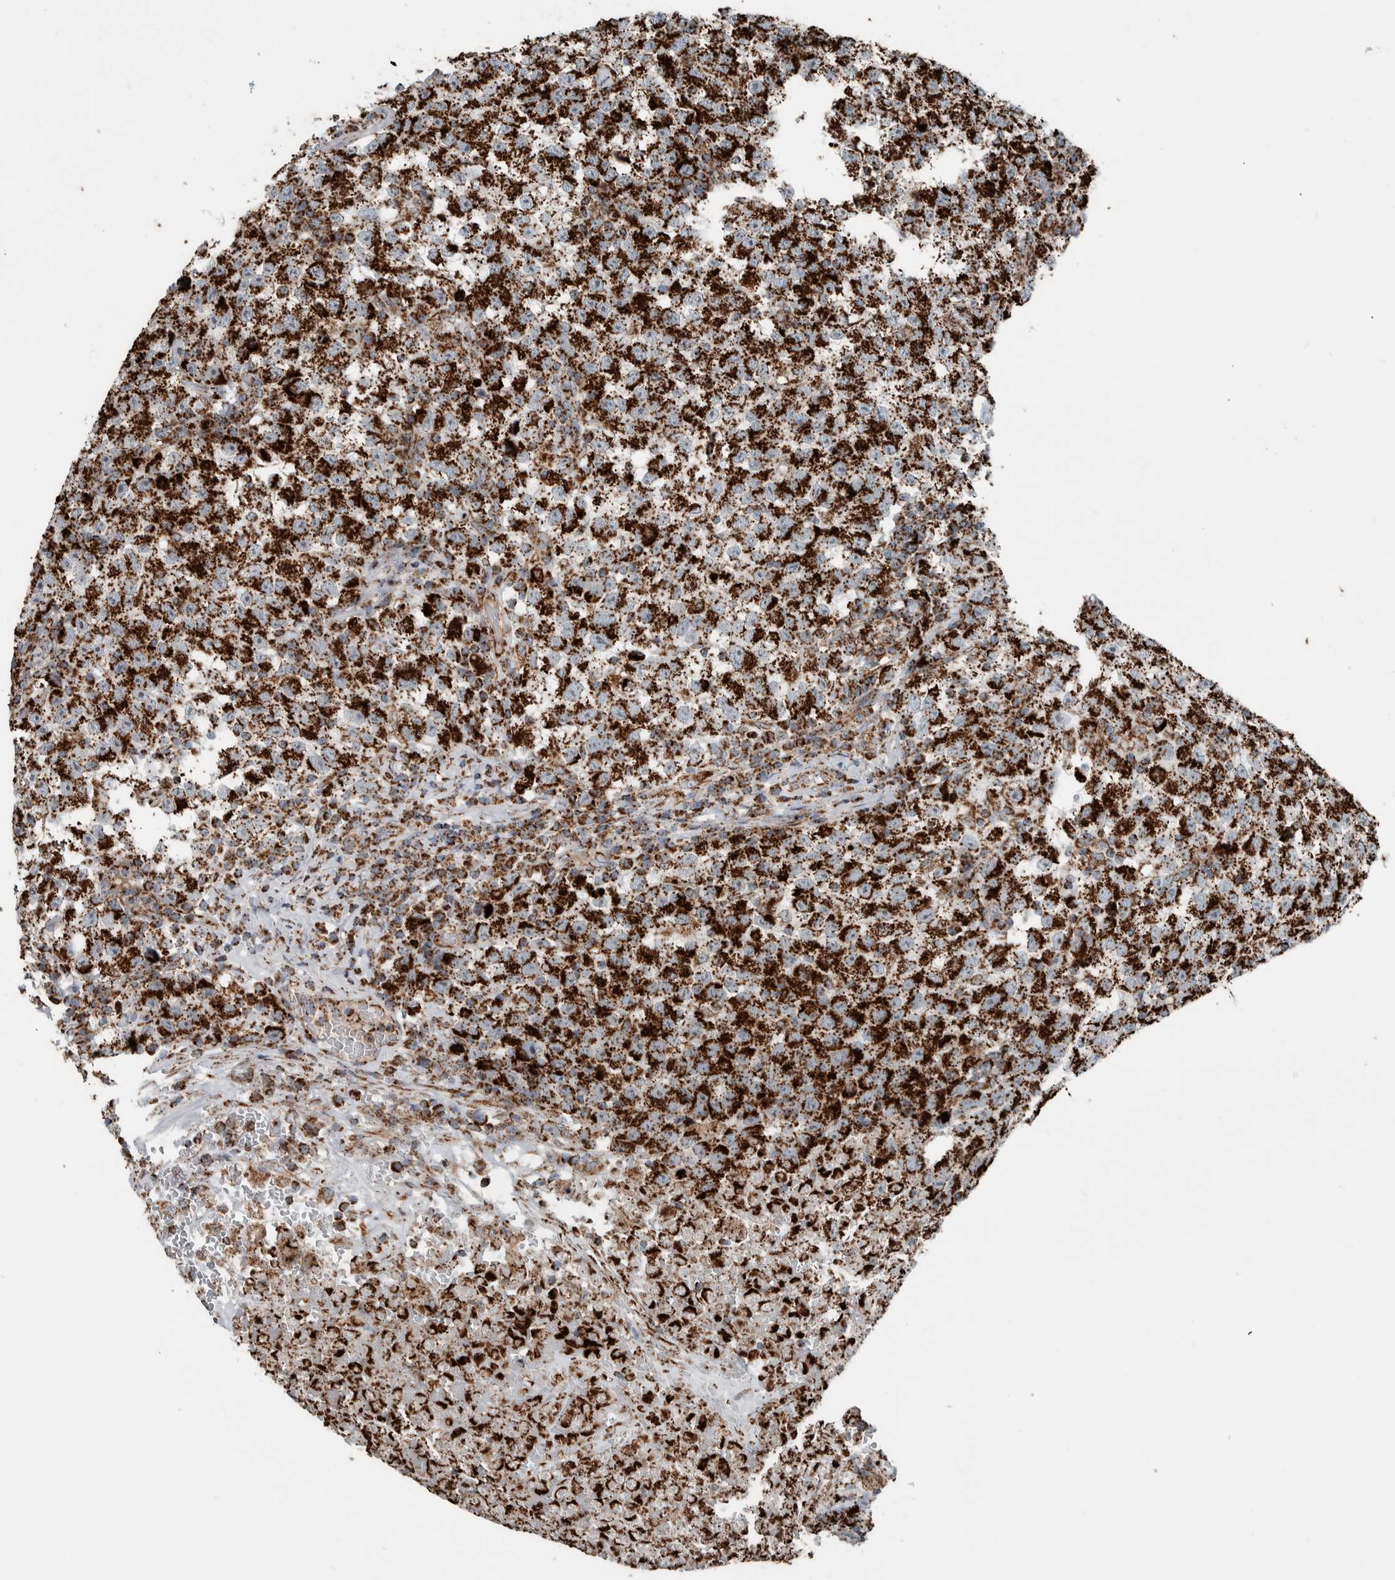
{"staining": {"intensity": "strong", "quantity": ">75%", "location": "cytoplasmic/membranous"}, "tissue": "testis cancer", "cell_type": "Tumor cells", "image_type": "cancer", "snomed": [{"axis": "morphology", "description": "Seminoma, NOS"}, {"axis": "topography", "description": "Testis"}], "caption": "IHC (DAB (3,3'-diaminobenzidine)) staining of human testis cancer (seminoma) displays strong cytoplasmic/membranous protein staining in about >75% of tumor cells.", "gene": "CNTROB", "patient": {"sex": "male", "age": 22}}